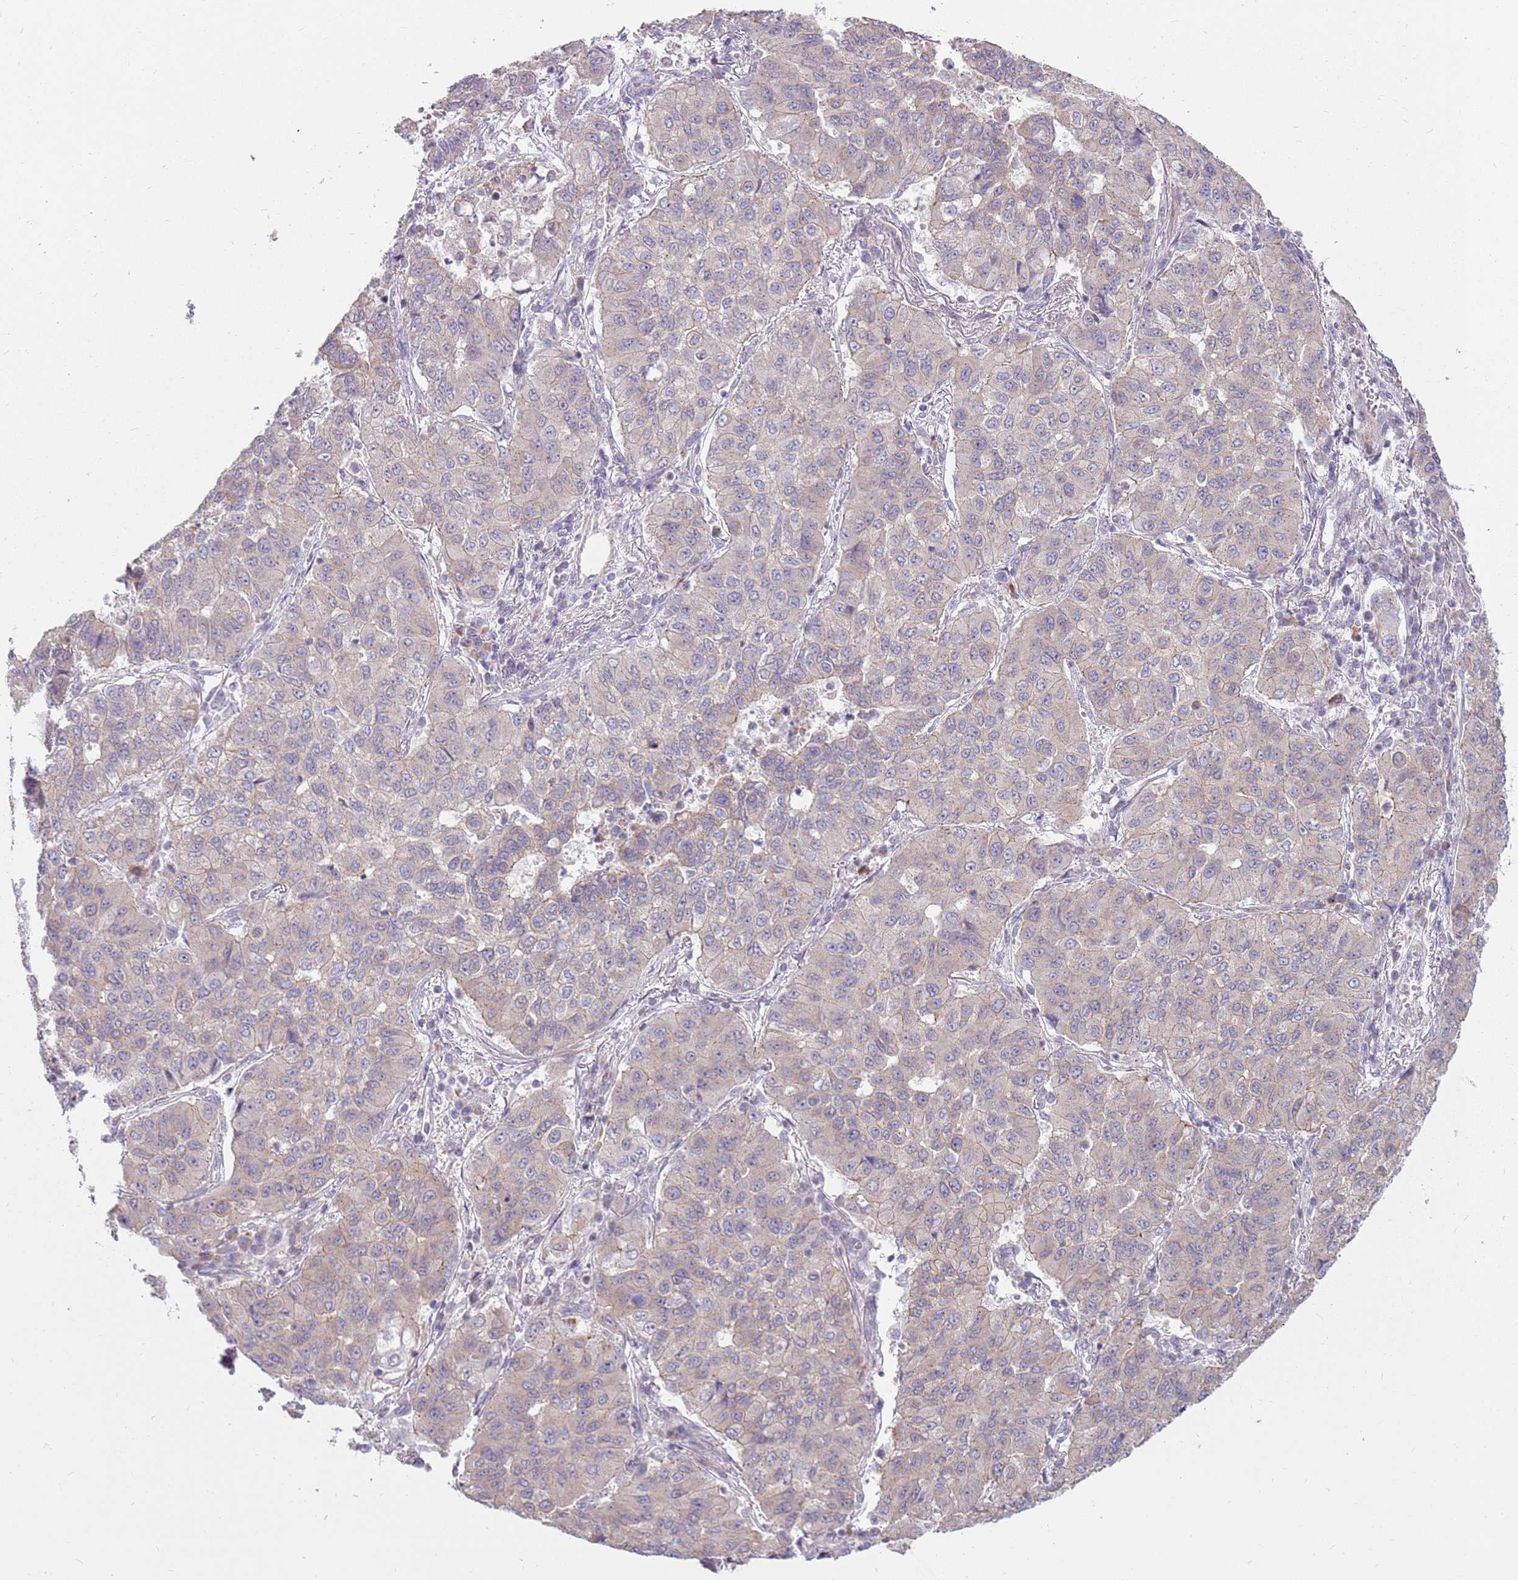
{"staining": {"intensity": "weak", "quantity": "<25%", "location": "cytoplasmic/membranous"}, "tissue": "lung cancer", "cell_type": "Tumor cells", "image_type": "cancer", "snomed": [{"axis": "morphology", "description": "Squamous cell carcinoma, NOS"}, {"axis": "topography", "description": "Lung"}], "caption": "Tumor cells are negative for protein expression in human lung cancer (squamous cell carcinoma).", "gene": "SPATA31D1", "patient": {"sex": "male", "age": 74}}